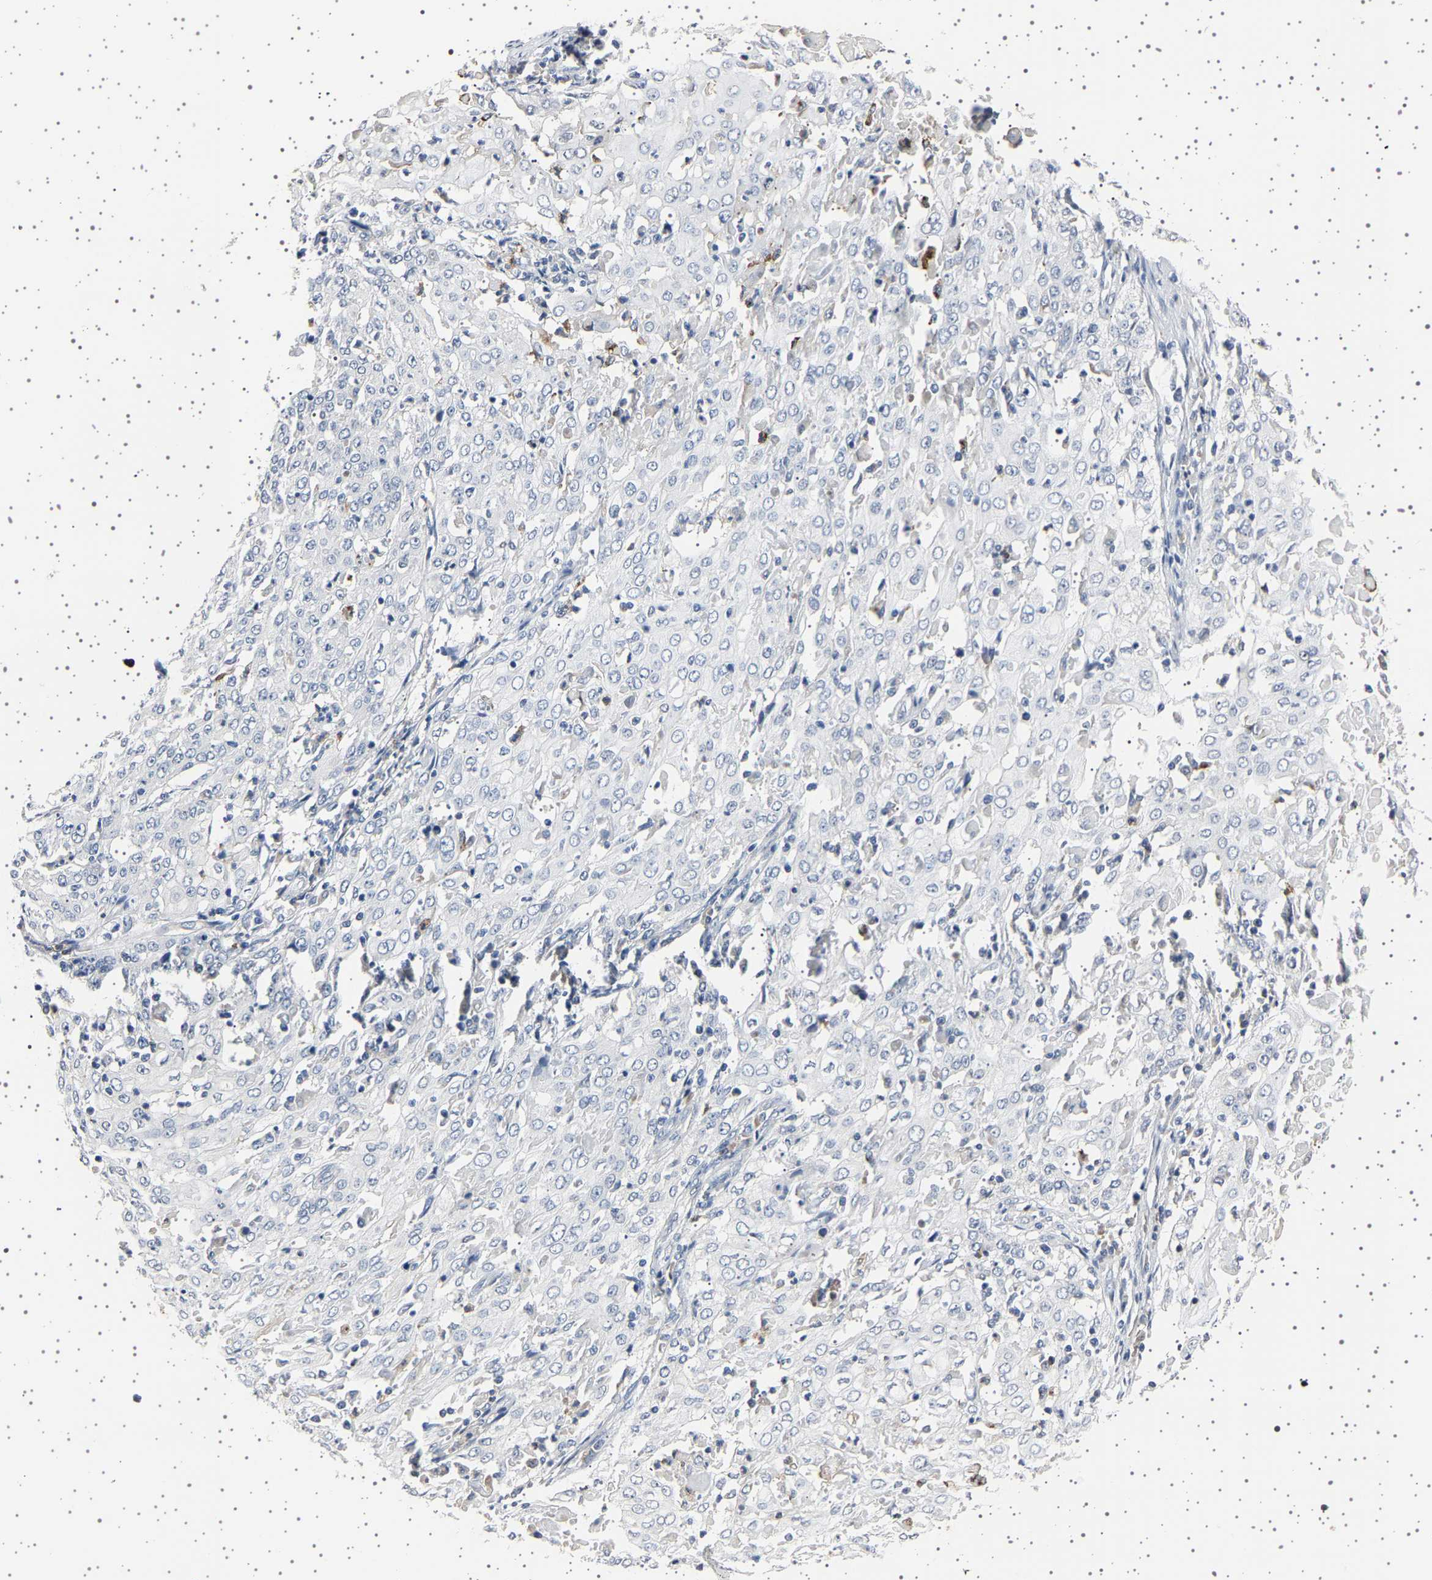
{"staining": {"intensity": "negative", "quantity": "none", "location": "none"}, "tissue": "cervical cancer", "cell_type": "Tumor cells", "image_type": "cancer", "snomed": [{"axis": "morphology", "description": "Squamous cell carcinoma, NOS"}, {"axis": "topography", "description": "Cervix"}], "caption": "Tumor cells show no significant protein positivity in cervical squamous cell carcinoma.", "gene": "IL10RB", "patient": {"sex": "female", "age": 39}}